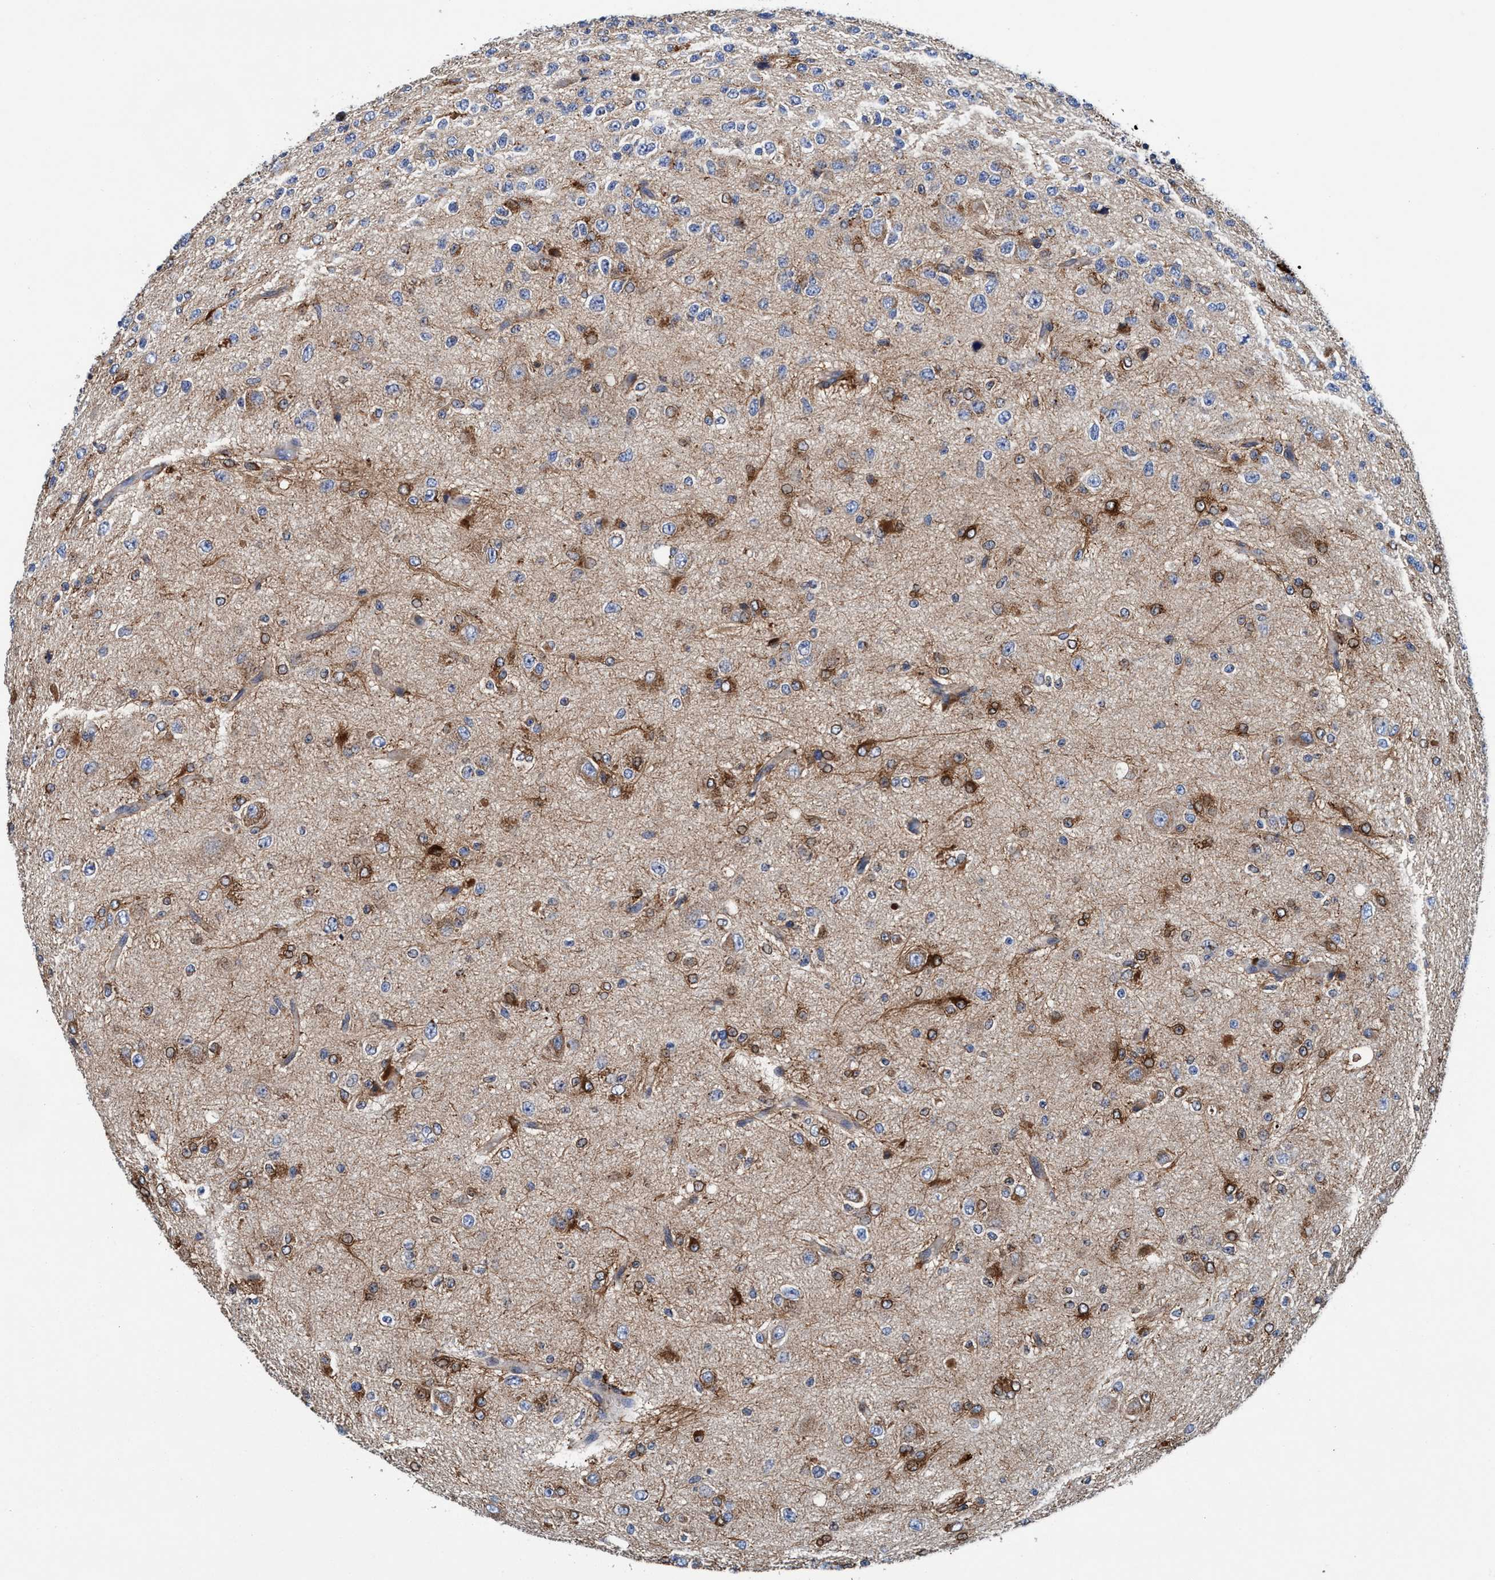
{"staining": {"intensity": "moderate", "quantity": "<25%", "location": "cytoplasmic/membranous"}, "tissue": "glioma", "cell_type": "Tumor cells", "image_type": "cancer", "snomed": [{"axis": "morphology", "description": "Glioma, malignant, High grade"}, {"axis": "topography", "description": "pancreas cauda"}], "caption": "Protein expression analysis of human malignant glioma (high-grade) reveals moderate cytoplasmic/membranous positivity in approximately <25% of tumor cells.", "gene": "ENDOG", "patient": {"sex": "male", "age": 60}}